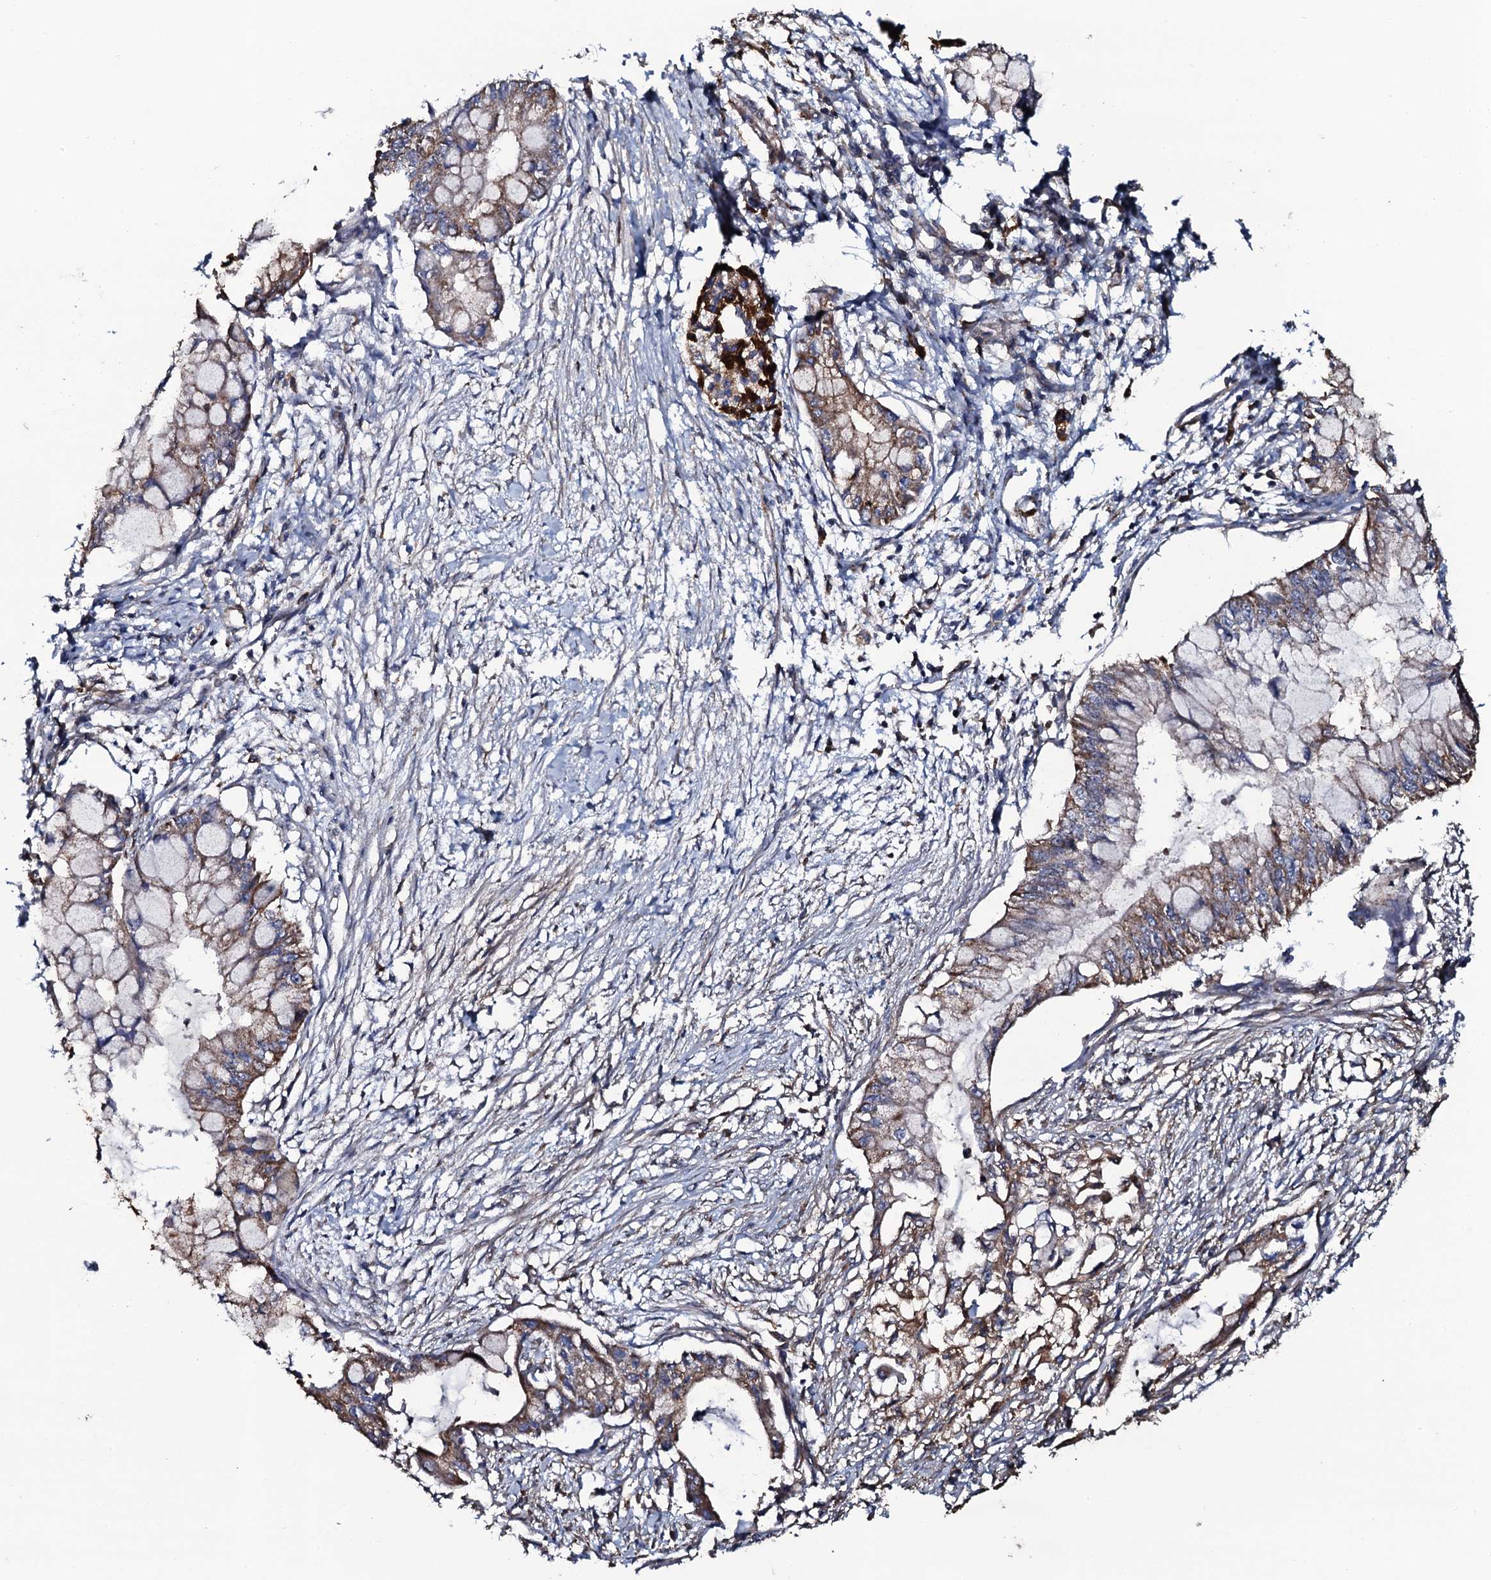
{"staining": {"intensity": "moderate", "quantity": ">75%", "location": "cytoplasmic/membranous"}, "tissue": "pancreatic cancer", "cell_type": "Tumor cells", "image_type": "cancer", "snomed": [{"axis": "morphology", "description": "Adenocarcinoma, NOS"}, {"axis": "topography", "description": "Pancreas"}], "caption": "Immunohistochemistry (IHC) of pancreatic adenocarcinoma reveals medium levels of moderate cytoplasmic/membranous expression in about >75% of tumor cells.", "gene": "VWA8", "patient": {"sex": "male", "age": 48}}